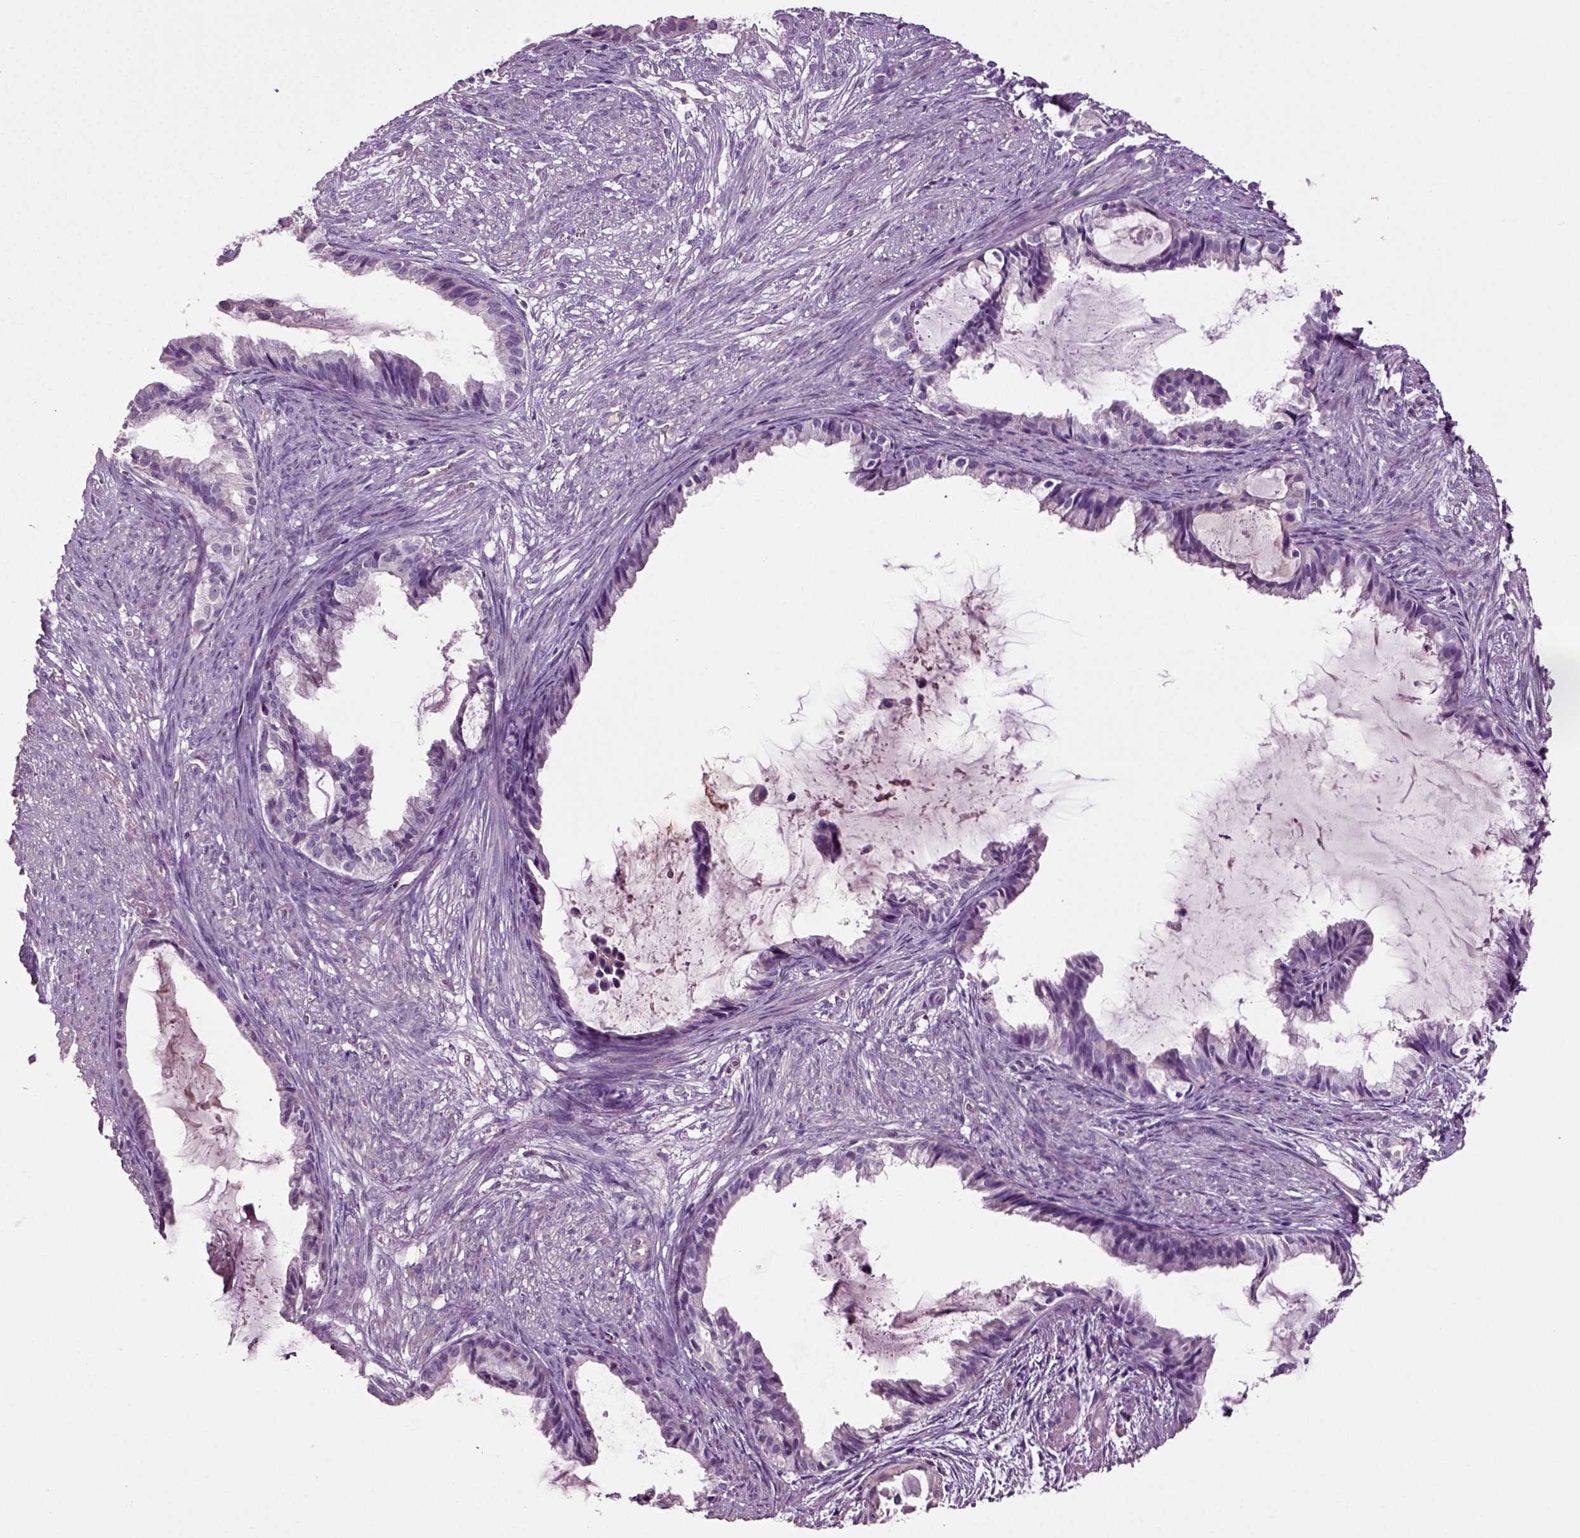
{"staining": {"intensity": "negative", "quantity": "none", "location": "none"}, "tissue": "endometrial cancer", "cell_type": "Tumor cells", "image_type": "cancer", "snomed": [{"axis": "morphology", "description": "Adenocarcinoma, NOS"}, {"axis": "topography", "description": "Endometrium"}], "caption": "High magnification brightfield microscopy of adenocarcinoma (endometrial) stained with DAB (3,3'-diaminobenzidine) (brown) and counterstained with hematoxylin (blue): tumor cells show no significant staining.", "gene": "DEFB118", "patient": {"sex": "female", "age": 86}}